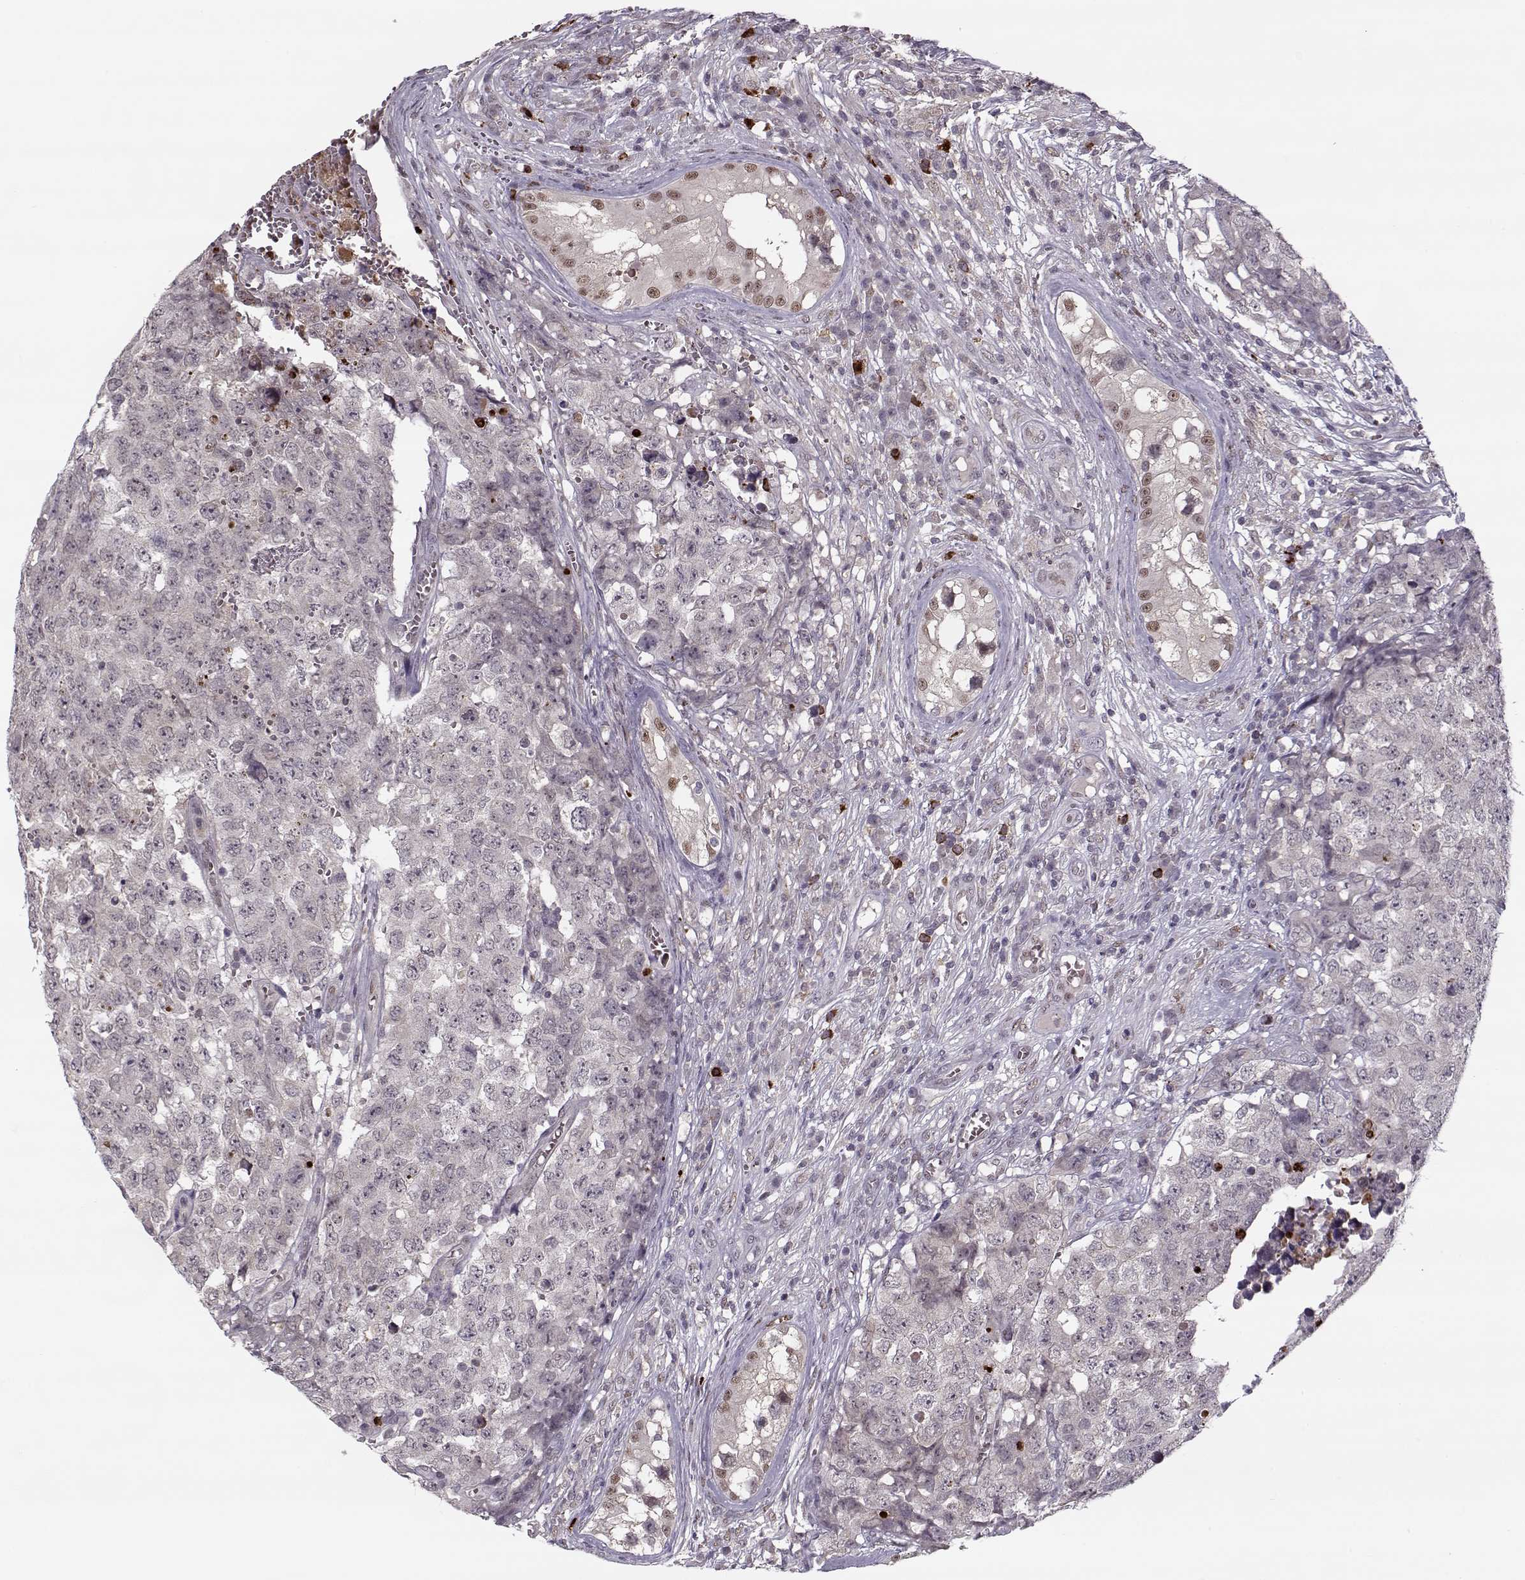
{"staining": {"intensity": "negative", "quantity": "none", "location": "none"}, "tissue": "testis cancer", "cell_type": "Tumor cells", "image_type": "cancer", "snomed": [{"axis": "morphology", "description": "Carcinoma, Embryonal, NOS"}, {"axis": "topography", "description": "Testis"}], "caption": "Testis cancer was stained to show a protein in brown. There is no significant positivity in tumor cells.", "gene": "DENND4B", "patient": {"sex": "male", "age": 23}}